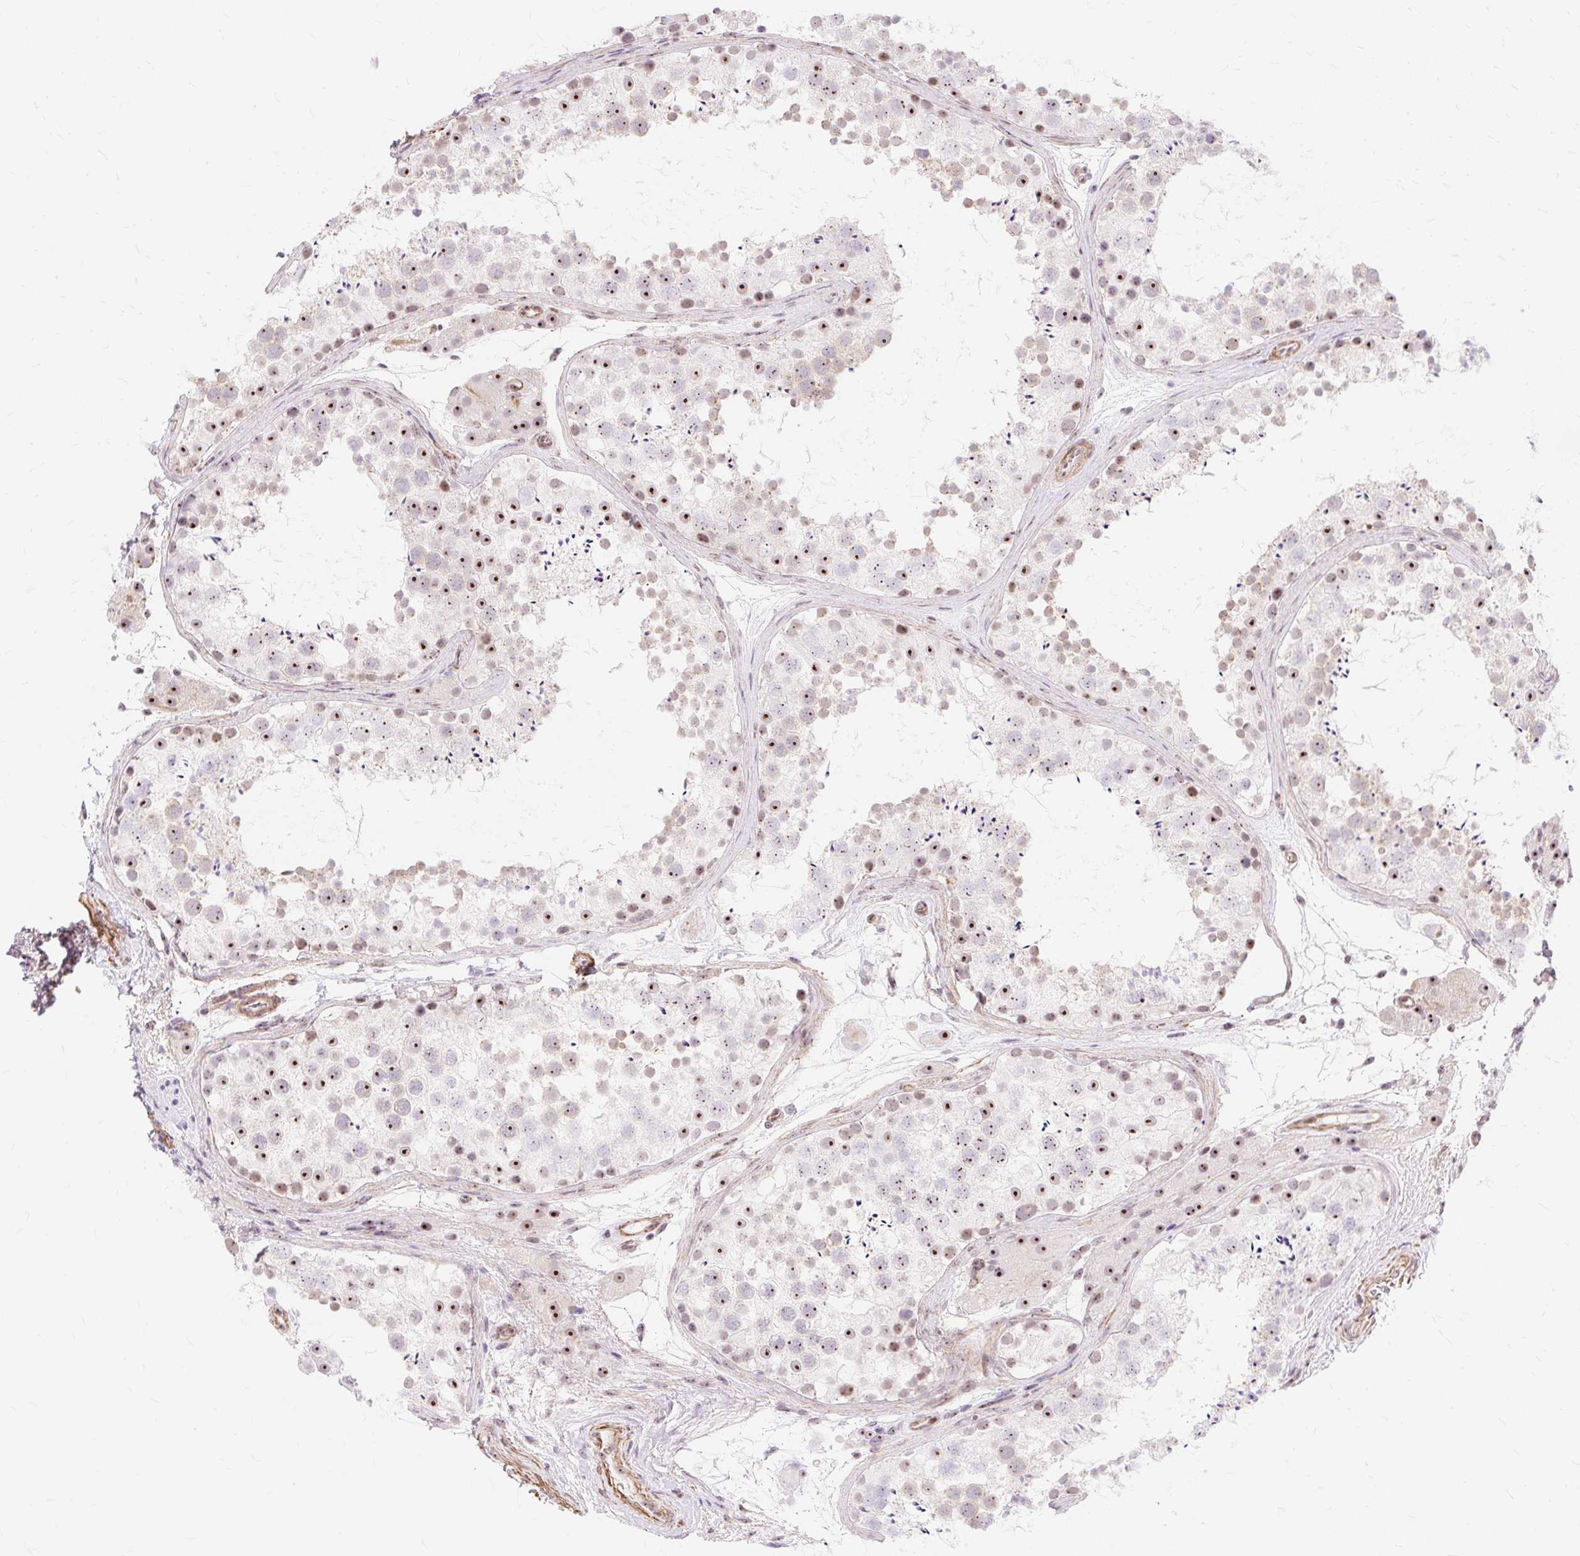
{"staining": {"intensity": "moderate", "quantity": "25%-75%", "location": "nuclear"}, "tissue": "testis", "cell_type": "Cells in seminiferous ducts", "image_type": "normal", "snomed": [{"axis": "morphology", "description": "Normal tissue, NOS"}, {"axis": "topography", "description": "Testis"}], "caption": "Testis stained with DAB (3,3'-diaminobenzidine) immunohistochemistry shows medium levels of moderate nuclear positivity in approximately 25%-75% of cells in seminiferous ducts.", "gene": "OBP2A", "patient": {"sex": "male", "age": 41}}